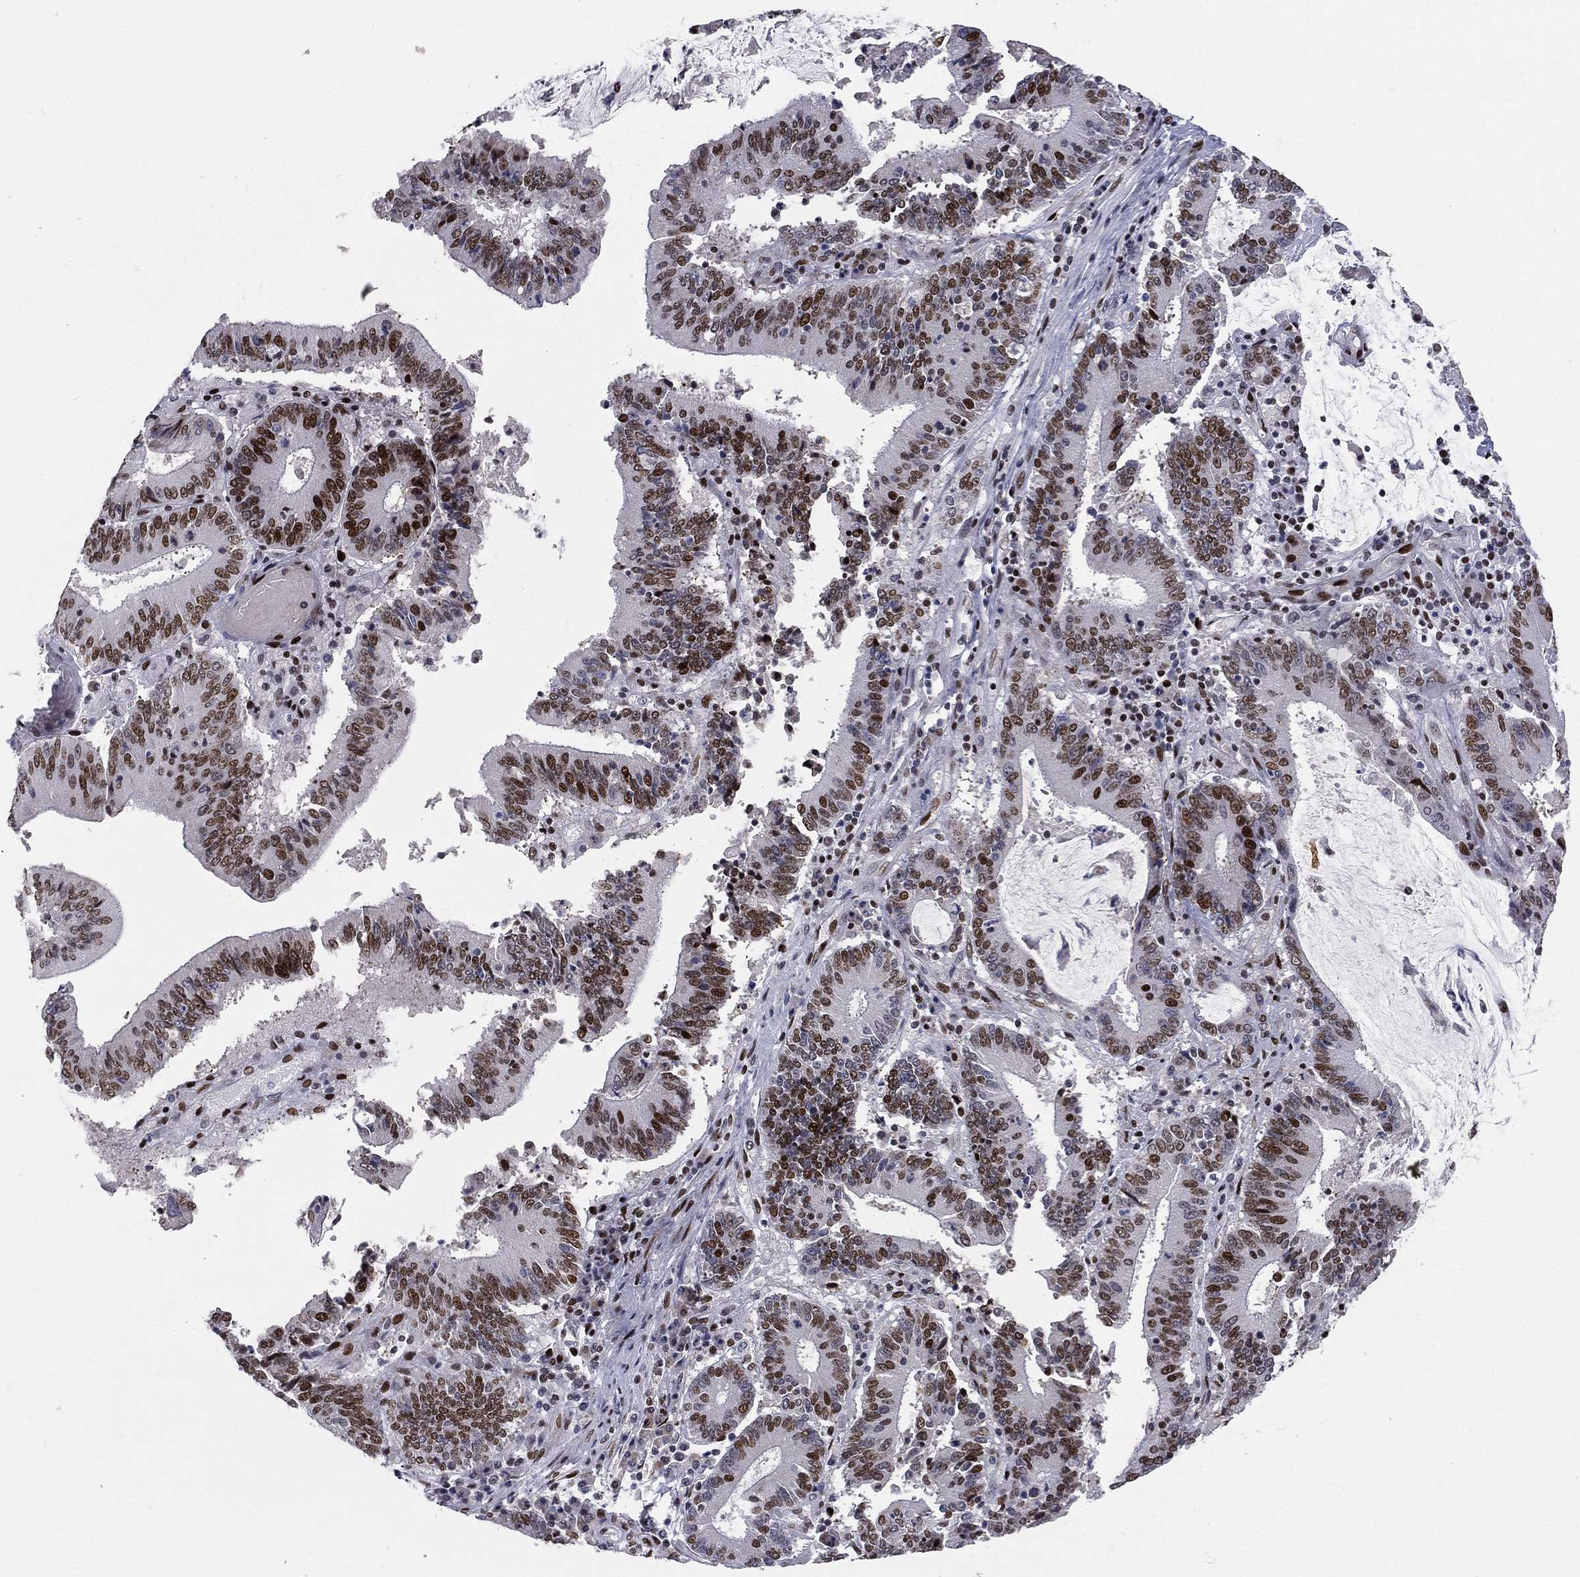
{"staining": {"intensity": "strong", "quantity": "25%-75%", "location": "nuclear"}, "tissue": "stomach cancer", "cell_type": "Tumor cells", "image_type": "cancer", "snomed": [{"axis": "morphology", "description": "Adenocarcinoma, NOS"}, {"axis": "topography", "description": "Stomach, upper"}], "caption": "Immunohistochemistry (IHC) of human stomach adenocarcinoma exhibits high levels of strong nuclear expression in approximately 25%-75% of tumor cells.", "gene": "RTF1", "patient": {"sex": "male", "age": 68}}